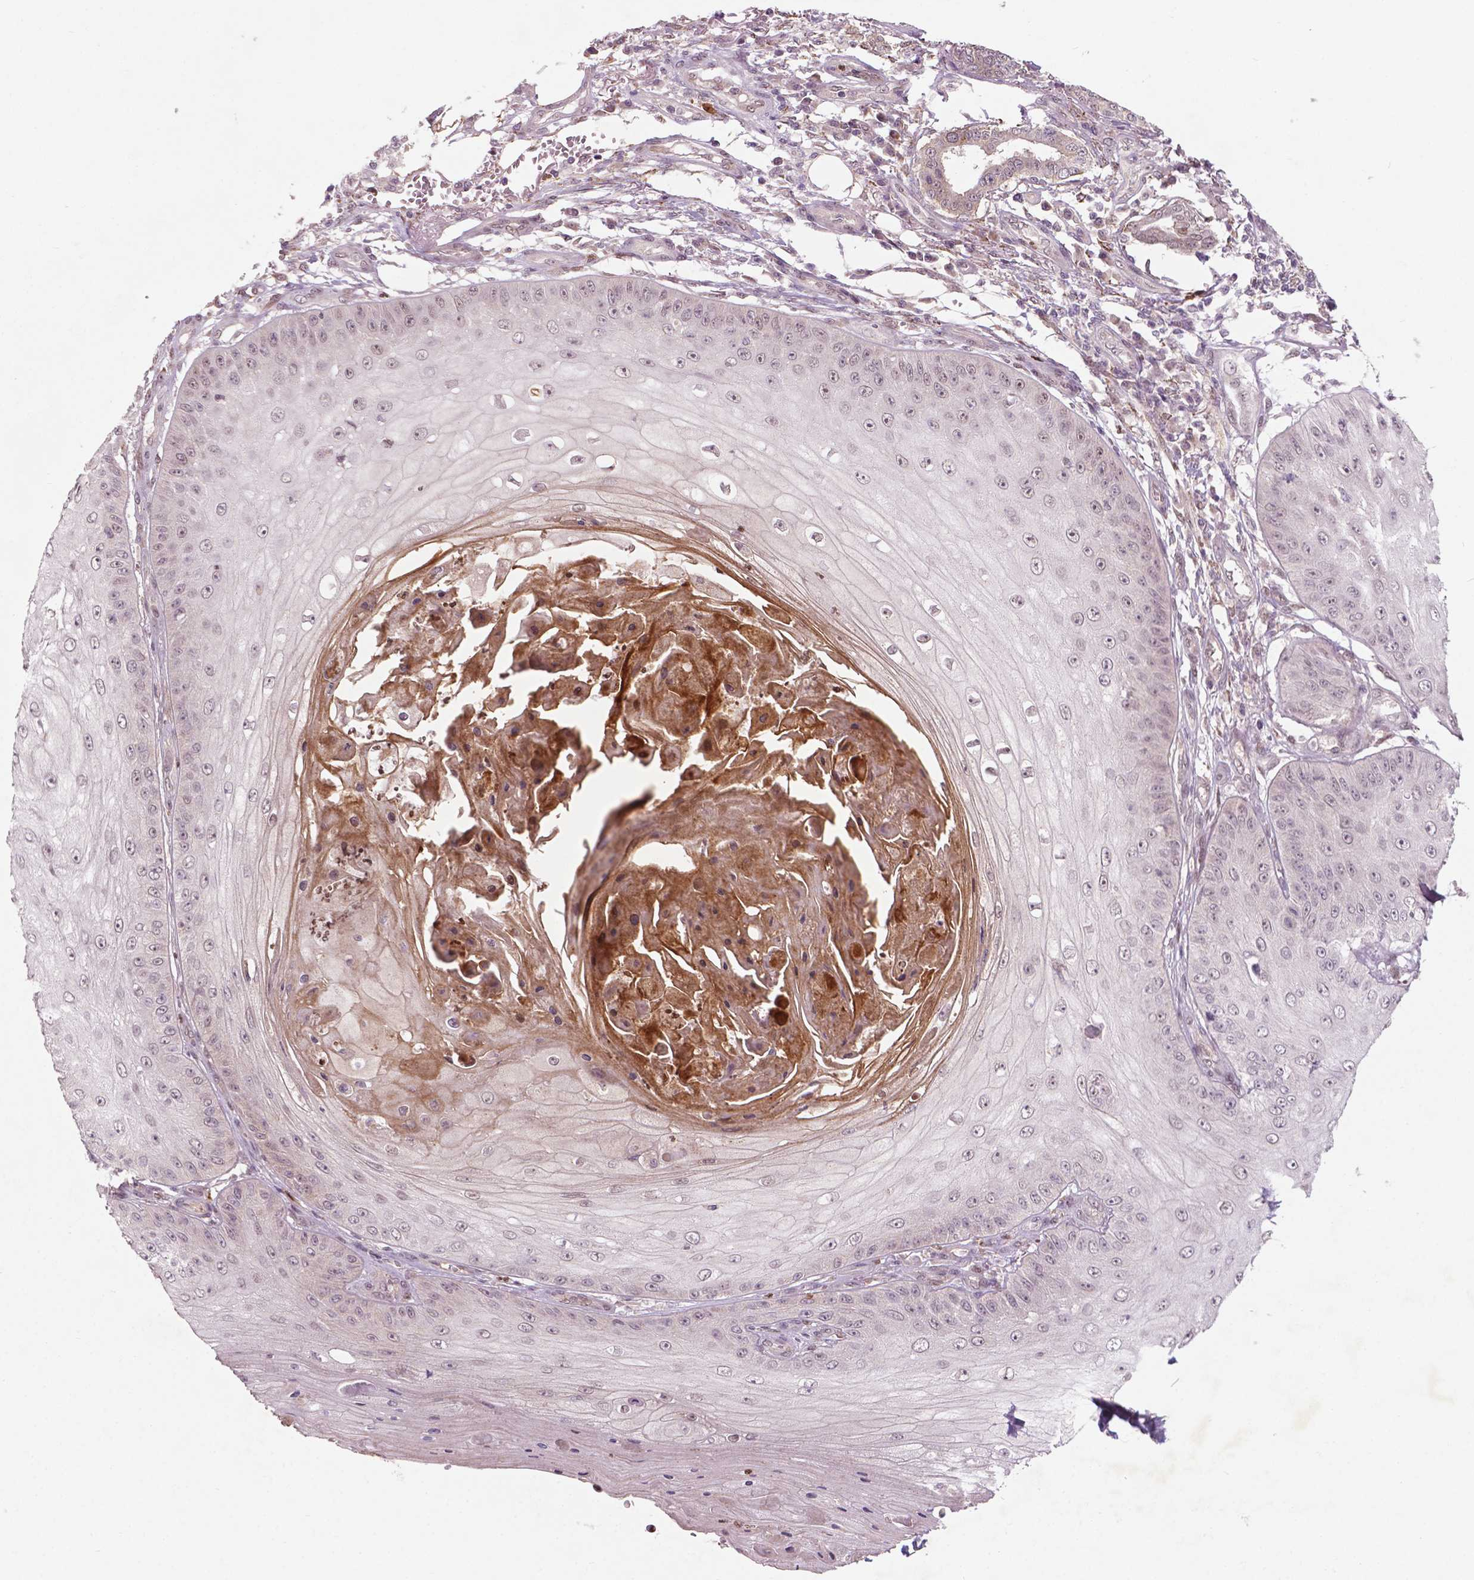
{"staining": {"intensity": "weak", "quantity": ">75%", "location": "nuclear"}, "tissue": "skin cancer", "cell_type": "Tumor cells", "image_type": "cancer", "snomed": [{"axis": "morphology", "description": "Squamous cell carcinoma, NOS"}, {"axis": "topography", "description": "Skin"}], "caption": "Protein expression by immunohistochemistry (IHC) displays weak nuclear expression in approximately >75% of tumor cells in skin squamous cell carcinoma.", "gene": "NFAT5", "patient": {"sex": "male", "age": 70}}